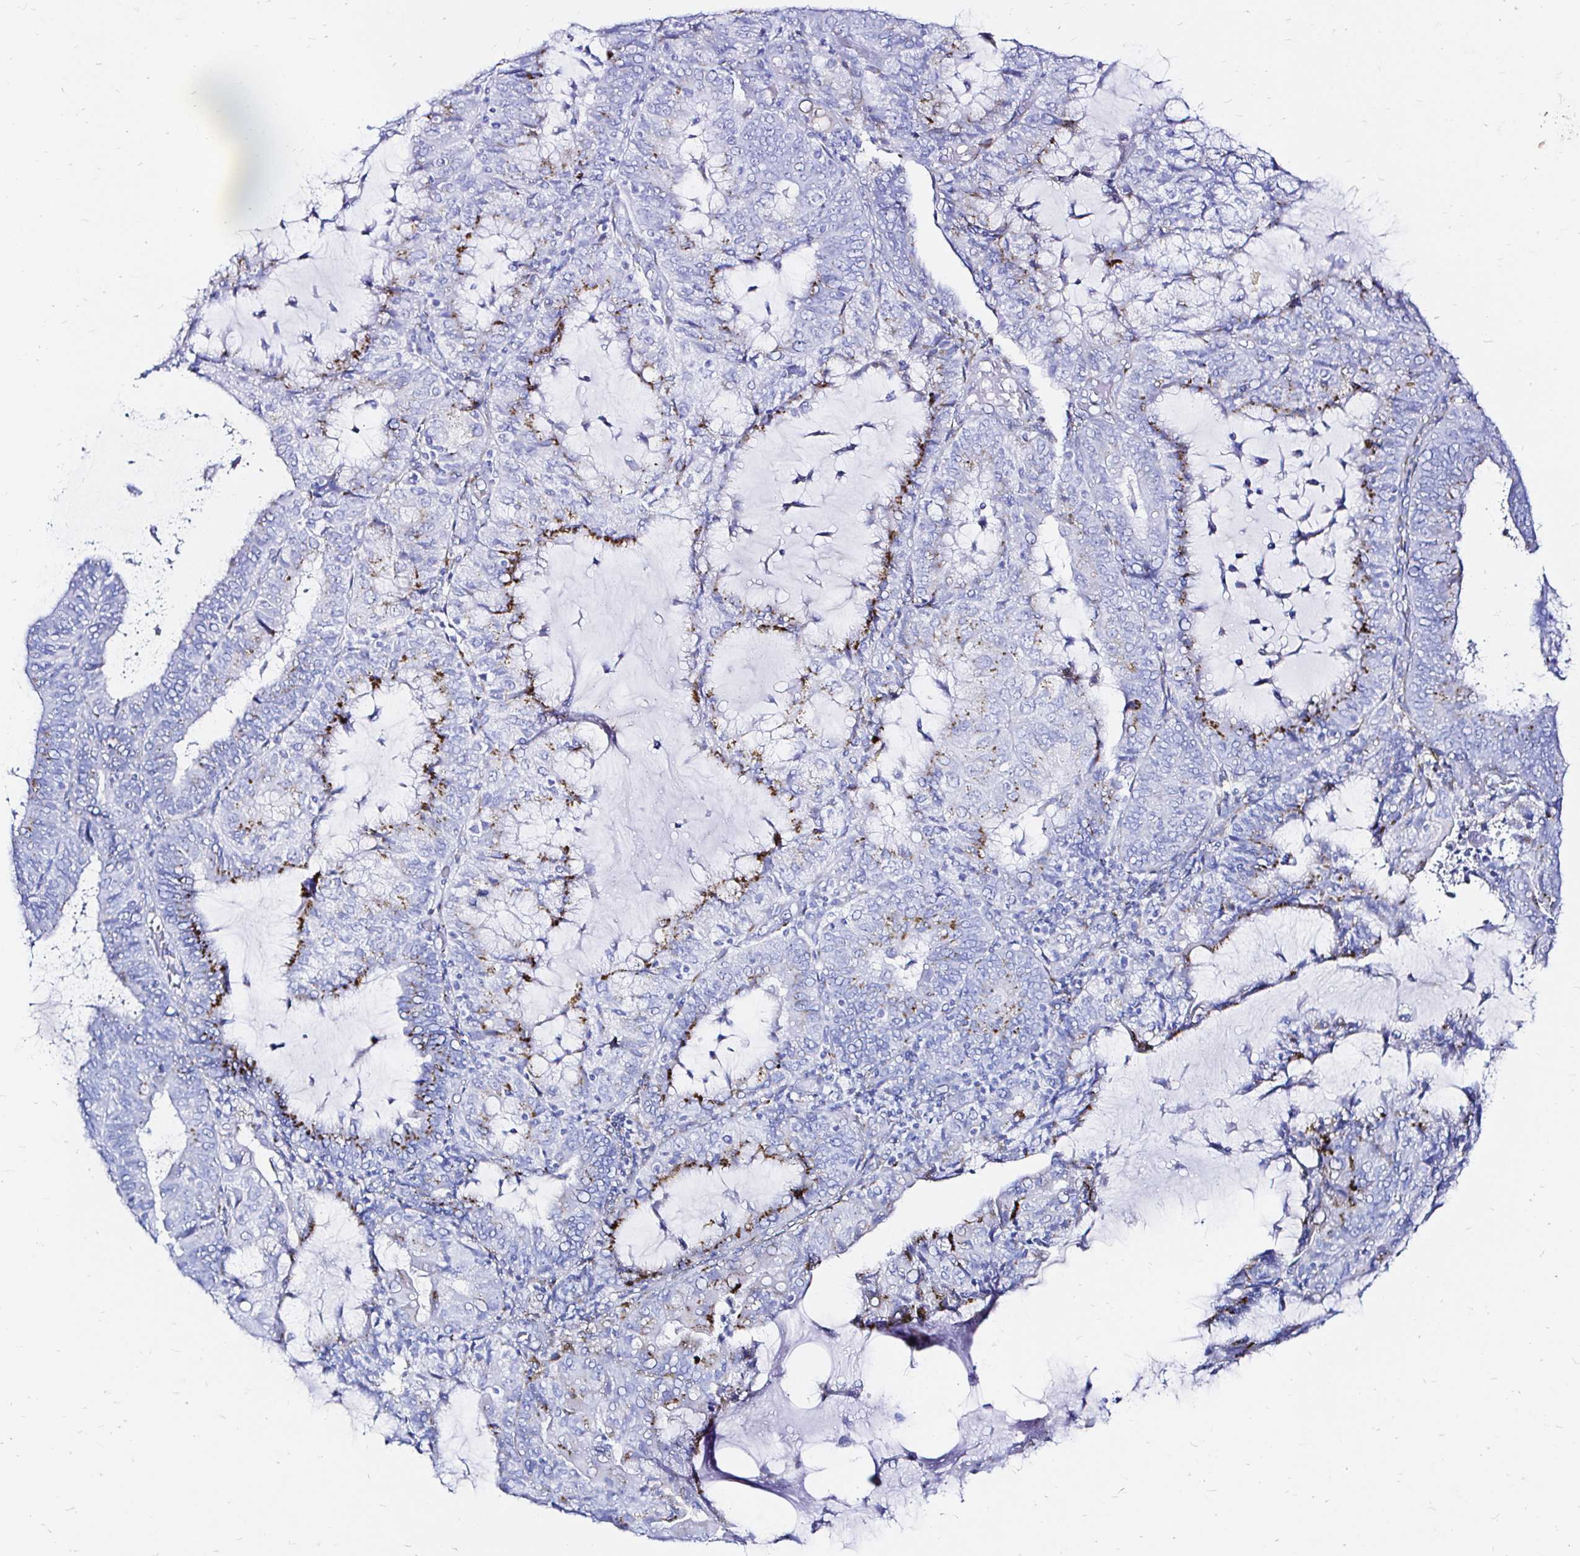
{"staining": {"intensity": "moderate", "quantity": "25%-75%", "location": "cytoplasmic/membranous"}, "tissue": "endometrial cancer", "cell_type": "Tumor cells", "image_type": "cancer", "snomed": [{"axis": "morphology", "description": "Adenocarcinoma, NOS"}, {"axis": "topography", "description": "Endometrium"}], "caption": "Moderate cytoplasmic/membranous positivity for a protein is seen in approximately 25%-75% of tumor cells of endometrial cancer (adenocarcinoma) using immunohistochemistry.", "gene": "ZNF432", "patient": {"sex": "female", "age": 81}}